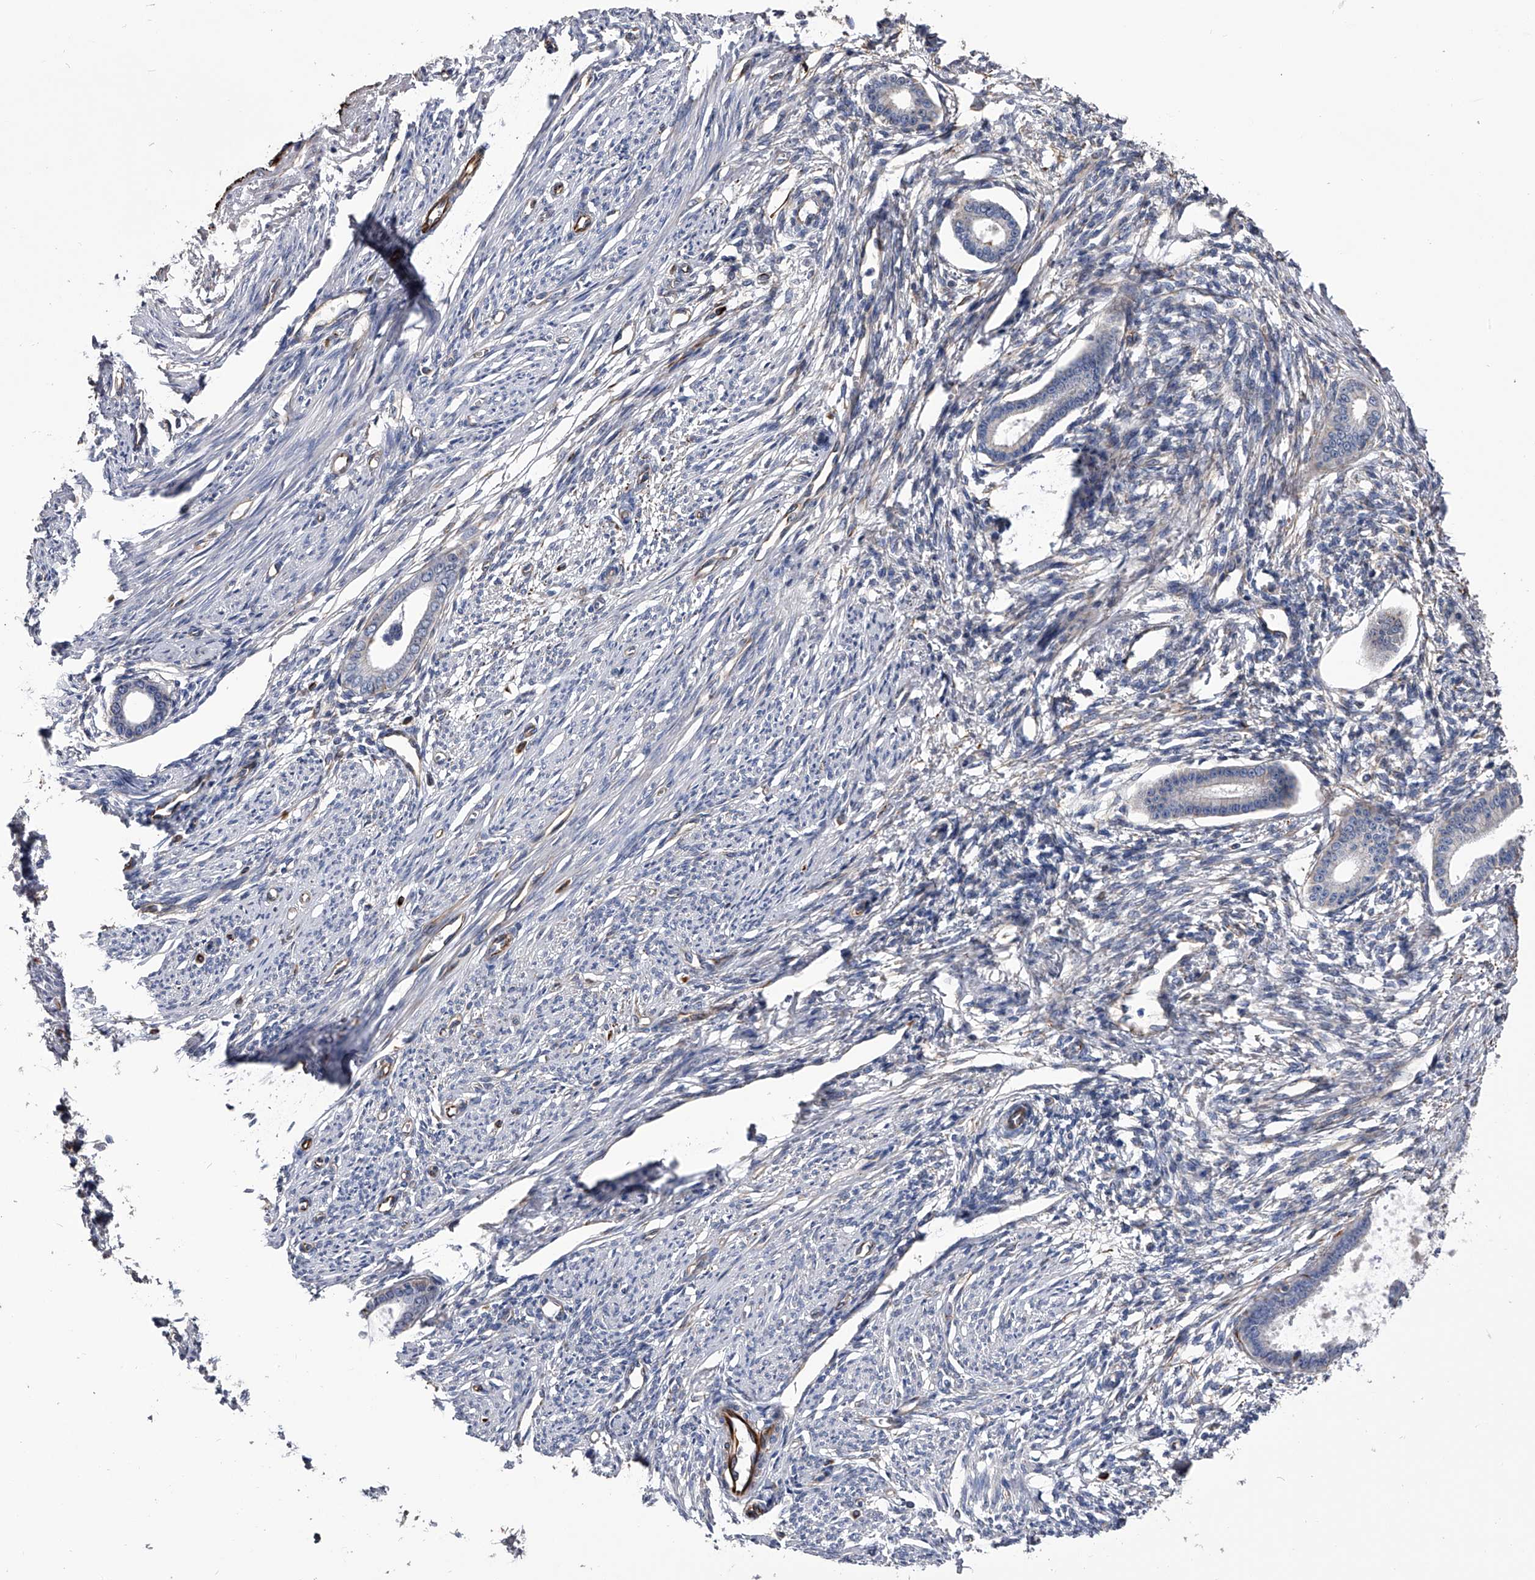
{"staining": {"intensity": "negative", "quantity": "none", "location": "none"}, "tissue": "endometrium", "cell_type": "Cells in endometrial stroma", "image_type": "normal", "snomed": [{"axis": "morphology", "description": "Normal tissue, NOS"}, {"axis": "topography", "description": "Endometrium"}], "caption": "A photomicrograph of human endometrium is negative for staining in cells in endometrial stroma. (DAB IHC visualized using brightfield microscopy, high magnification).", "gene": "EFCAB7", "patient": {"sex": "female", "age": 56}}